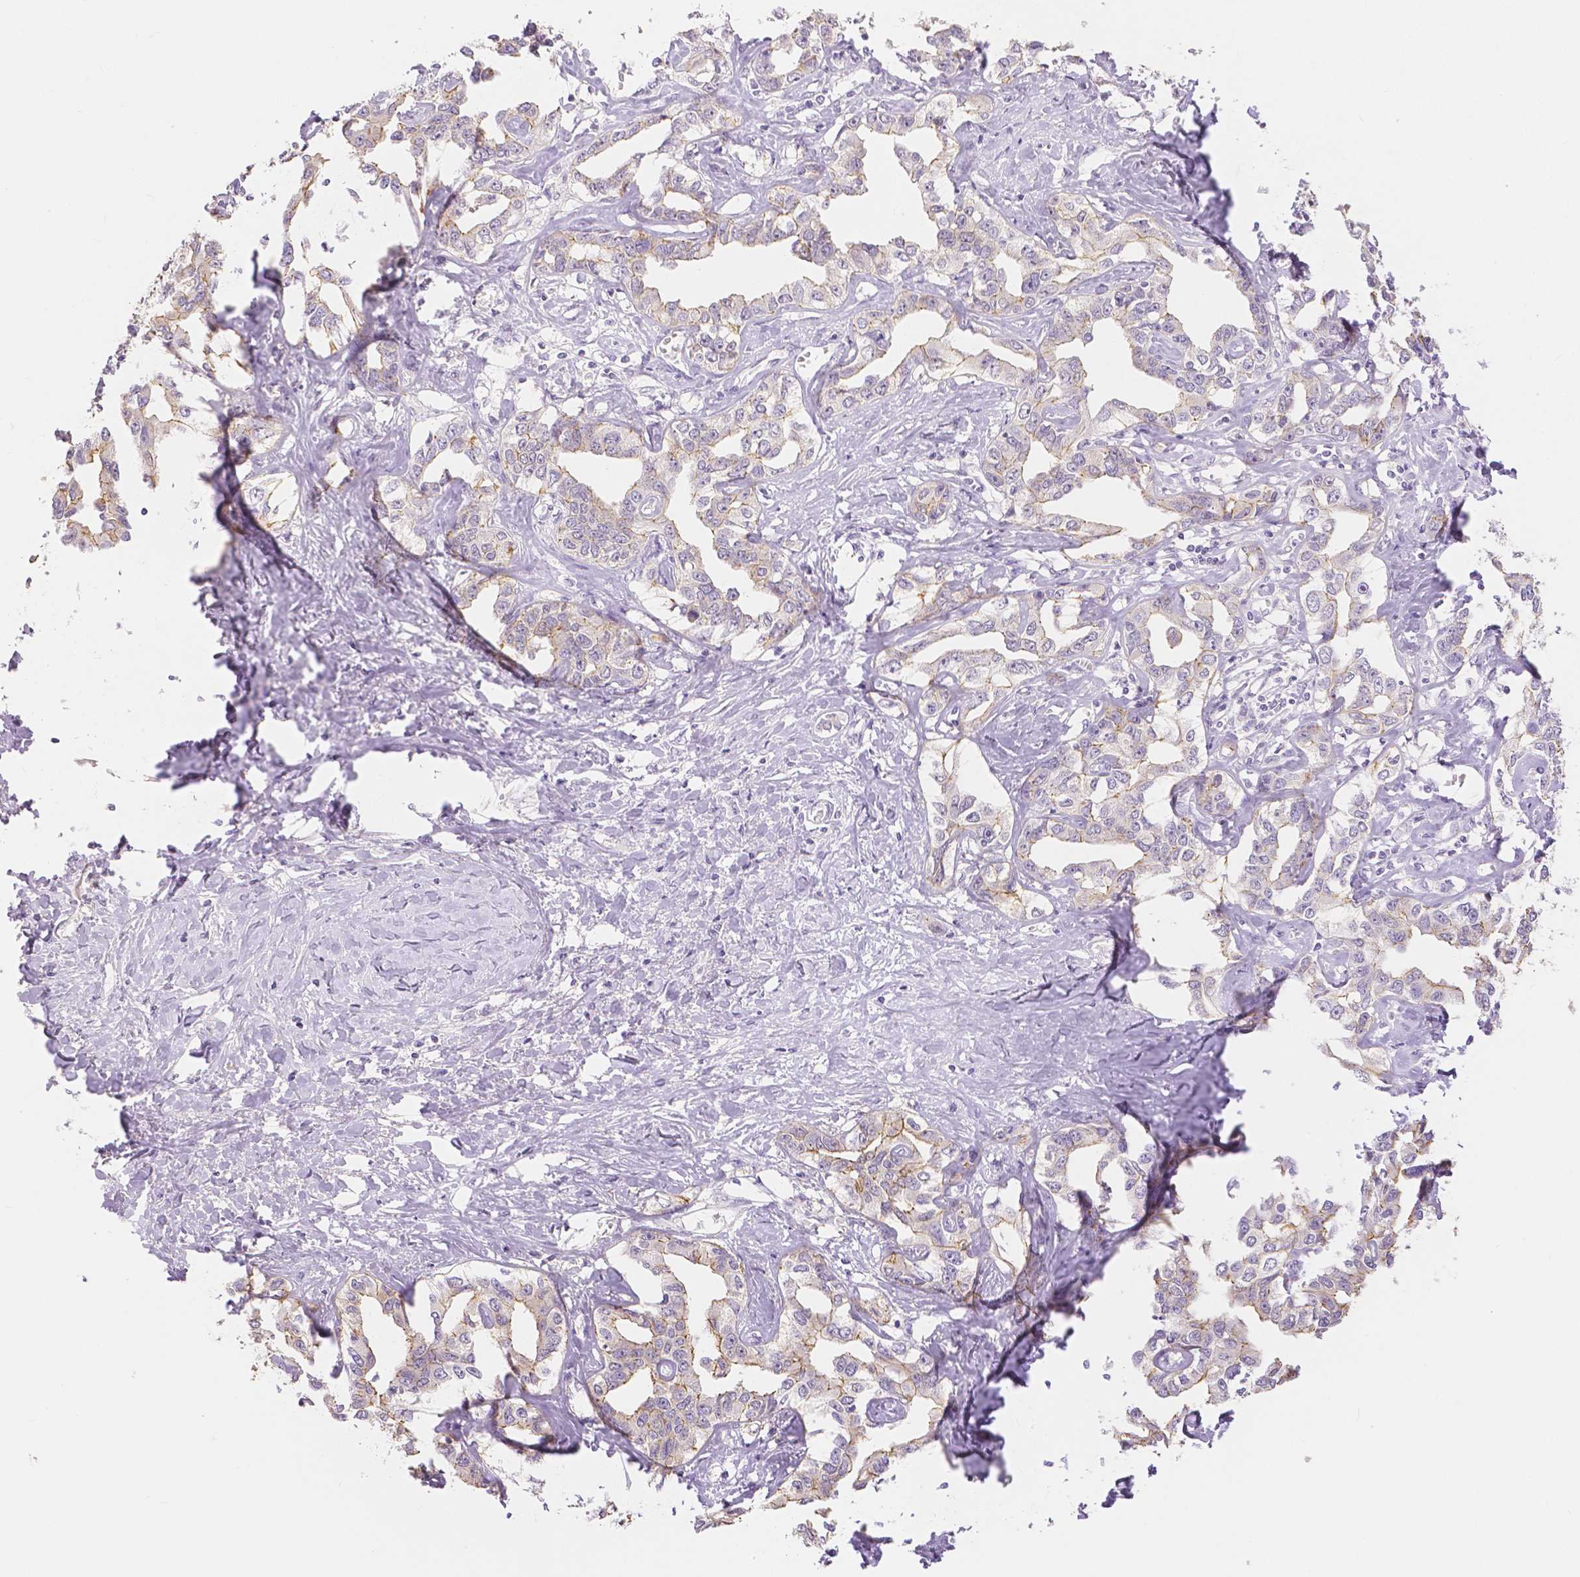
{"staining": {"intensity": "weak", "quantity": ">75%", "location": "cytoplasmic/membranous"}, "tissue": "liver cancer", "cell_type": "Tumor cells", "image_type": "cancer", "snomed": [{"axis": "morphology", "description": "Cholangiocarcinoma"}, {"axis": "topography", "description": "Liver"}], "caption": "The micrograph displays immunohistochemical staining of liver cholangiocarcinoma. There is weak cytoplasmic/membranous positivity is appreciated in approximately >75% of tumor cells. Using DAB (3,3'-diaminobenzidine) (brown) and hematoxylin (blue) stains, captured at high magnification using brightfield microscopy.", "gene": "OCLN", "patient": {"sex": "male", "age": 59}}